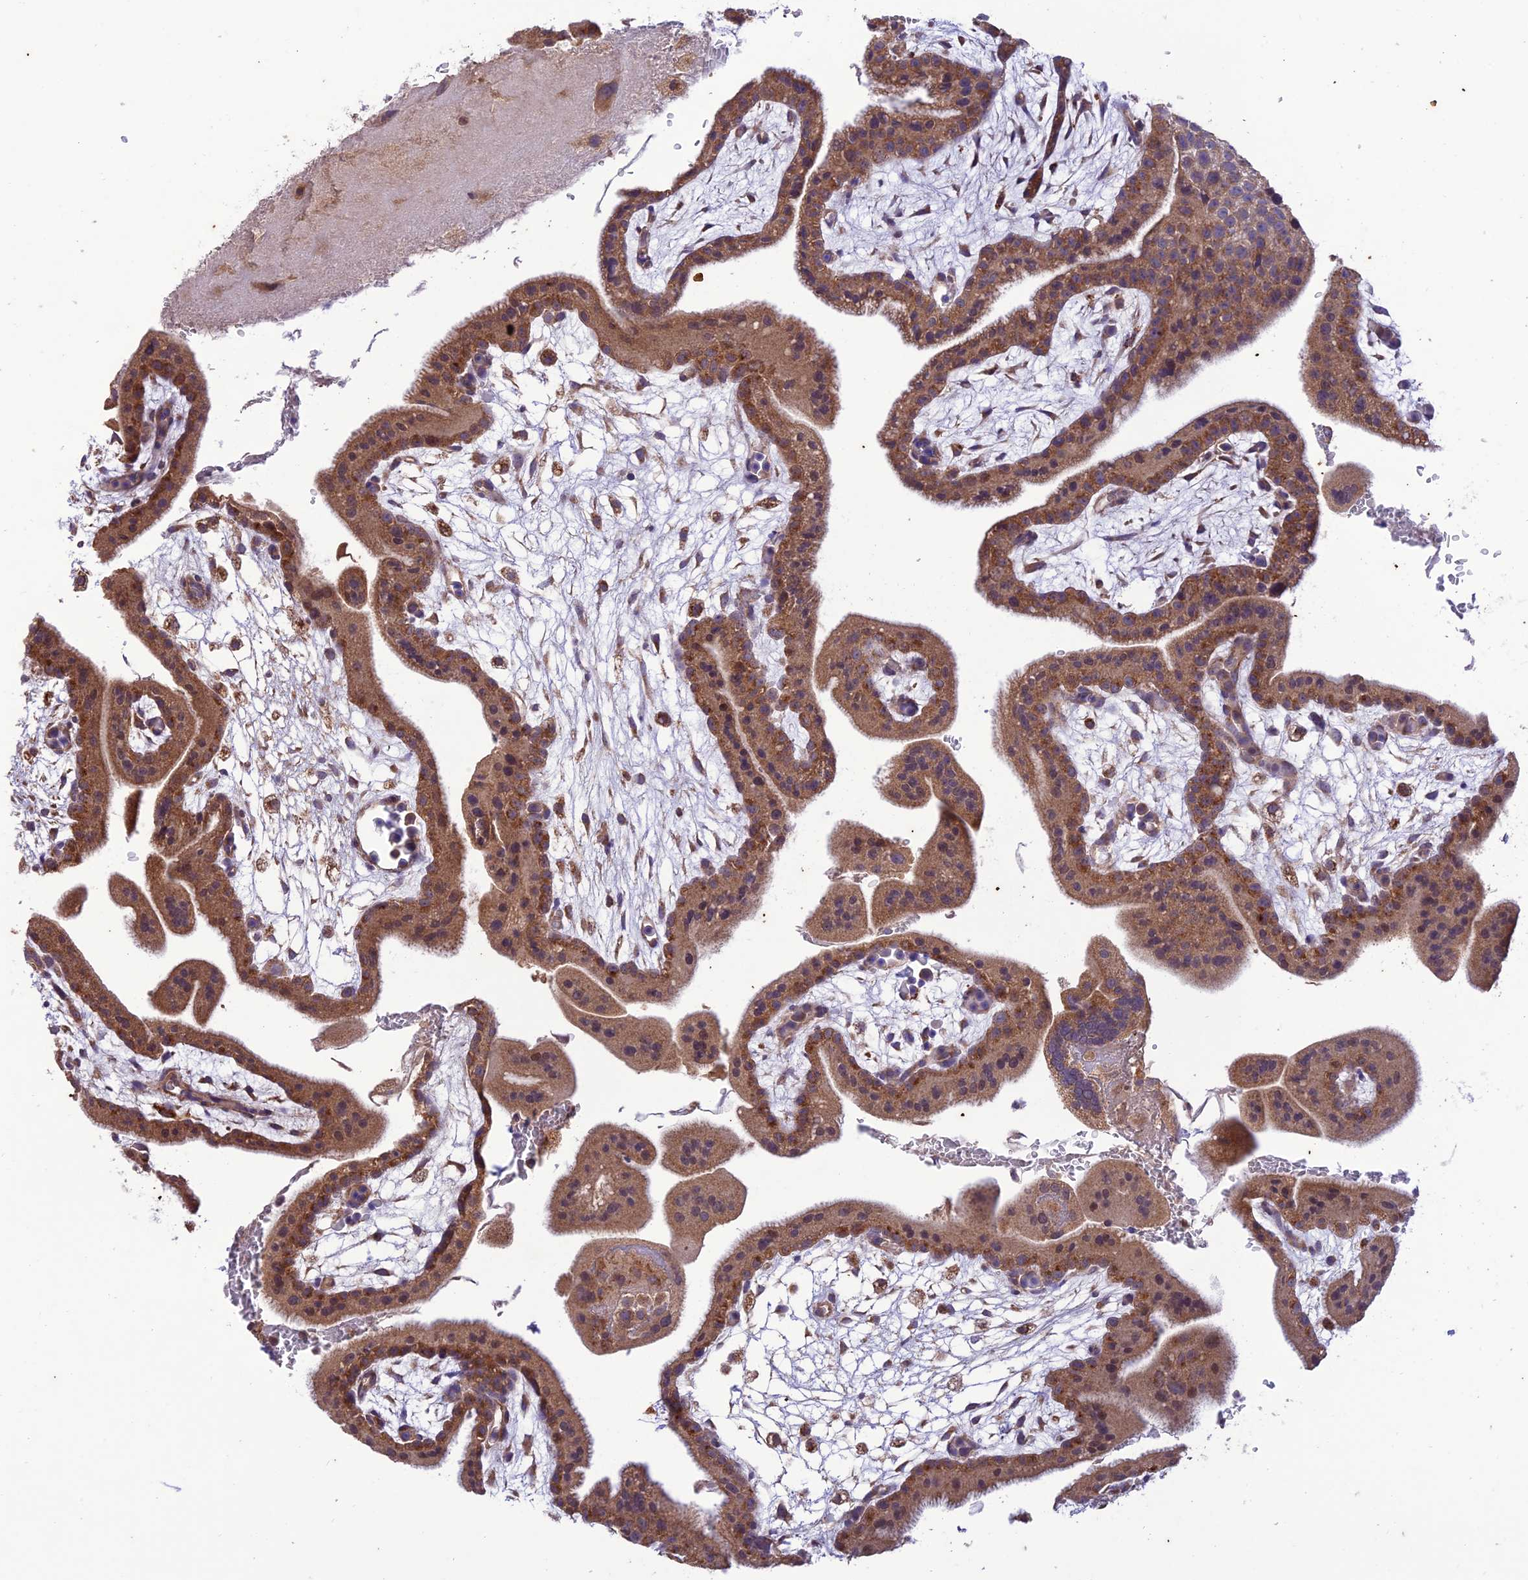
{"staining": {"intensity": "moderate", "quantity": ">75%", "location": "cytoplasmic/membranous"}, "tissue": "placenta", "cell_type": "Decidual cells", "image_type": "normal", "snomed": [{"axis": "morphology", "description": "Normal tissue, NOS"}, {"axis": "topography", "description": "Placenta"}], "caption": "Human placenta stained for a protein (brown) reveals moderate cytoplasmic/membranous positive expression in about >75% of decidual cells.", "gene": "NDUFAF1", "patient": {"sex": "female", "age": 35}}